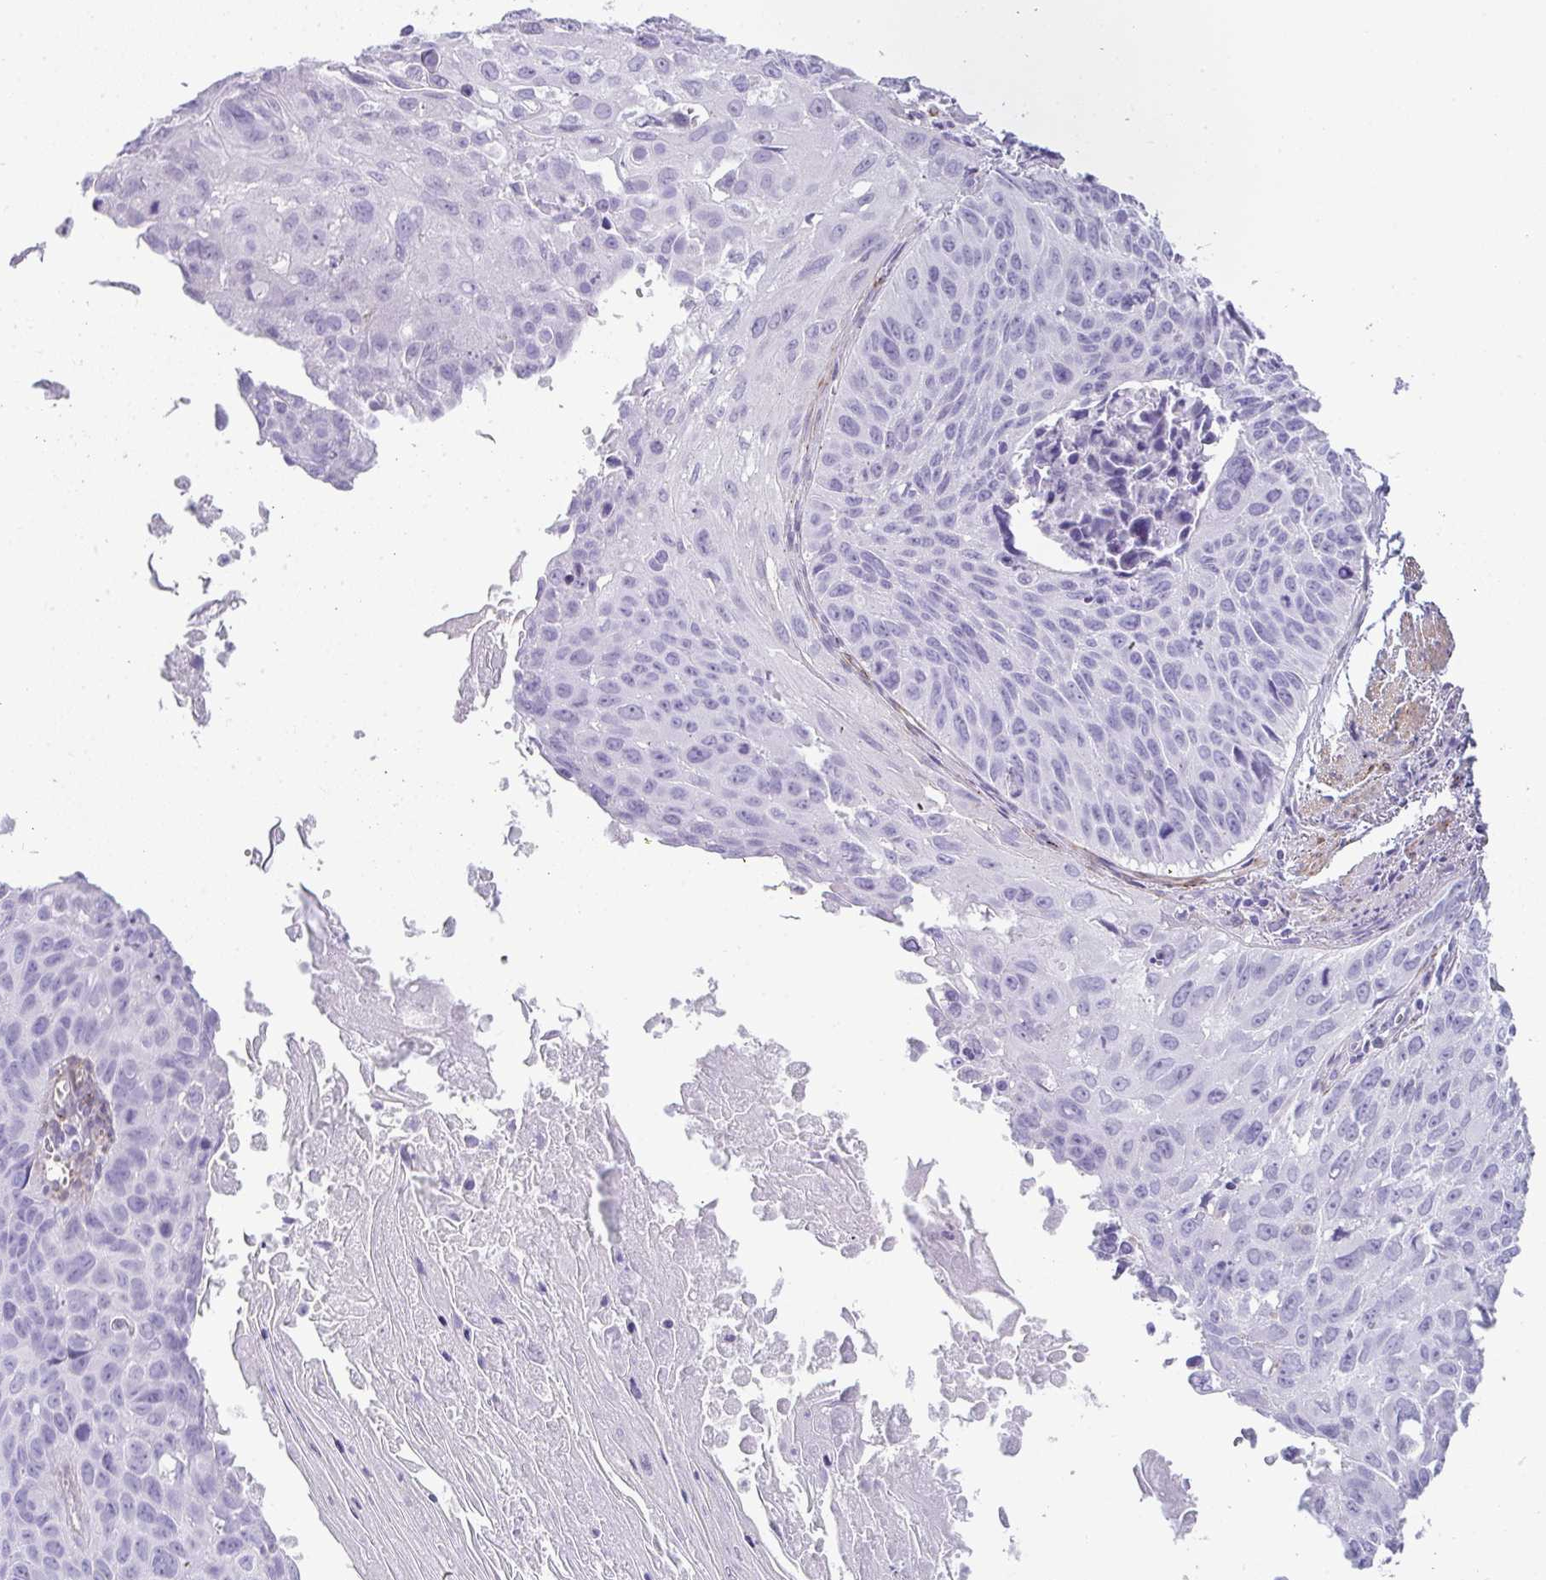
{"staining": {"intensity": "negative", "quantity": "none", "location": "none"}, "tissue": "lung cancer", "cell_type": "Tumor cells", "image_type": "cancer", "snomed": [{"axis": "morphology", "description": "Squamous cell carcinoma, NOS"}, {"axis": "topography", "description": "Lung"}], "caption": "IHC image of neoplastic tissue: human lung cancer (squamous cell carcinoma) stained with DAB exhibits no significant protein staining in tumor cells.", "gene": "CDRT15", "patient": {"sex": "male", "age": 71}}